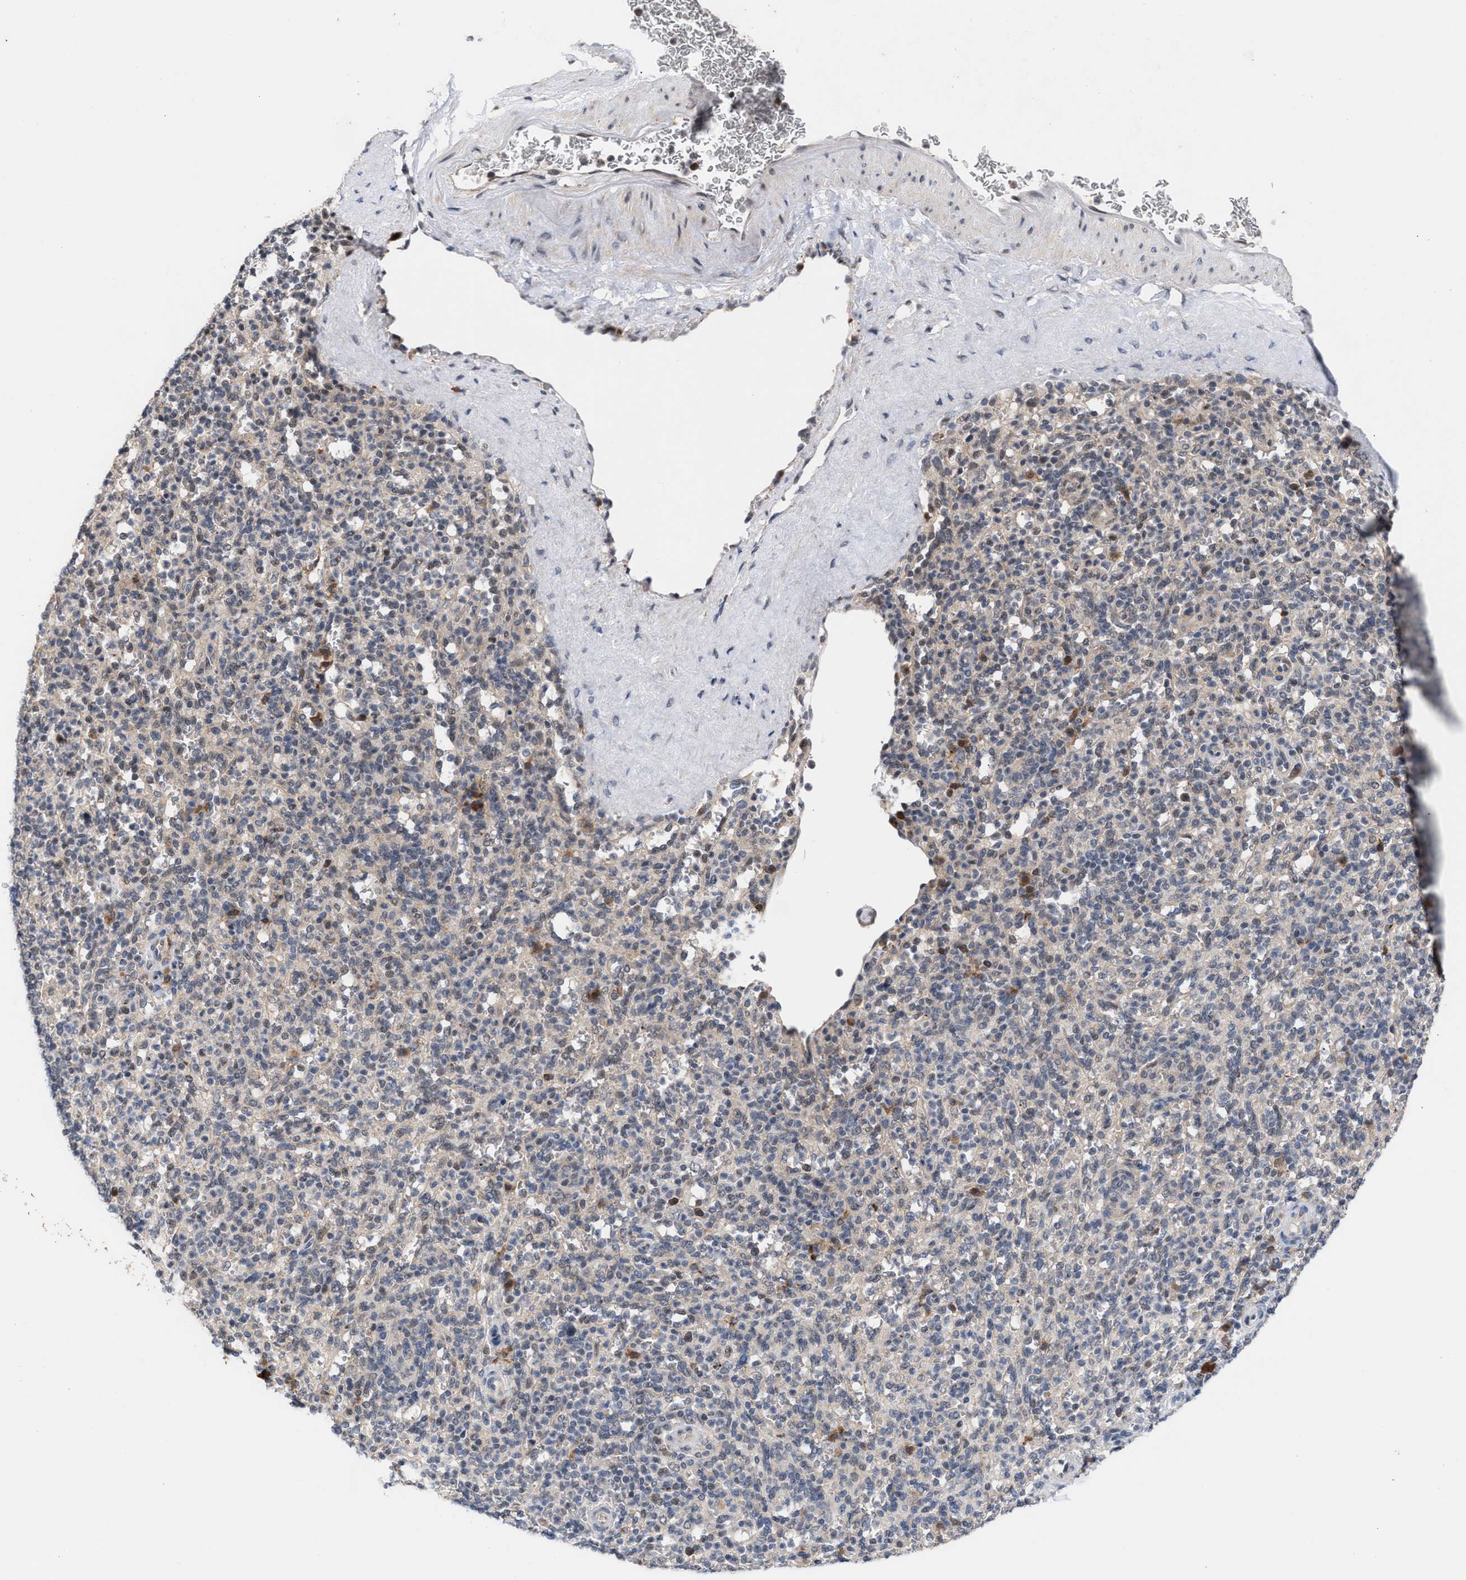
{"staining": {"intensity": "weak", "quantity": "<25%", "location": "cytoplasmic/membranous"}, "tissue": "spleen", "cell_type": "Cells in red pulp", "image_type": "normal", "snomed": [{"axis": "morphology", "description": "Normal tissue, NOS"}, {"axis": "topography", "description": "Spleen"}], "caption": "Immunohistochemistry of normal spleen shows no expression in cells in red pulp.", "gene": "MKNK2", "patient": {"sex": "male", "age": 36}}